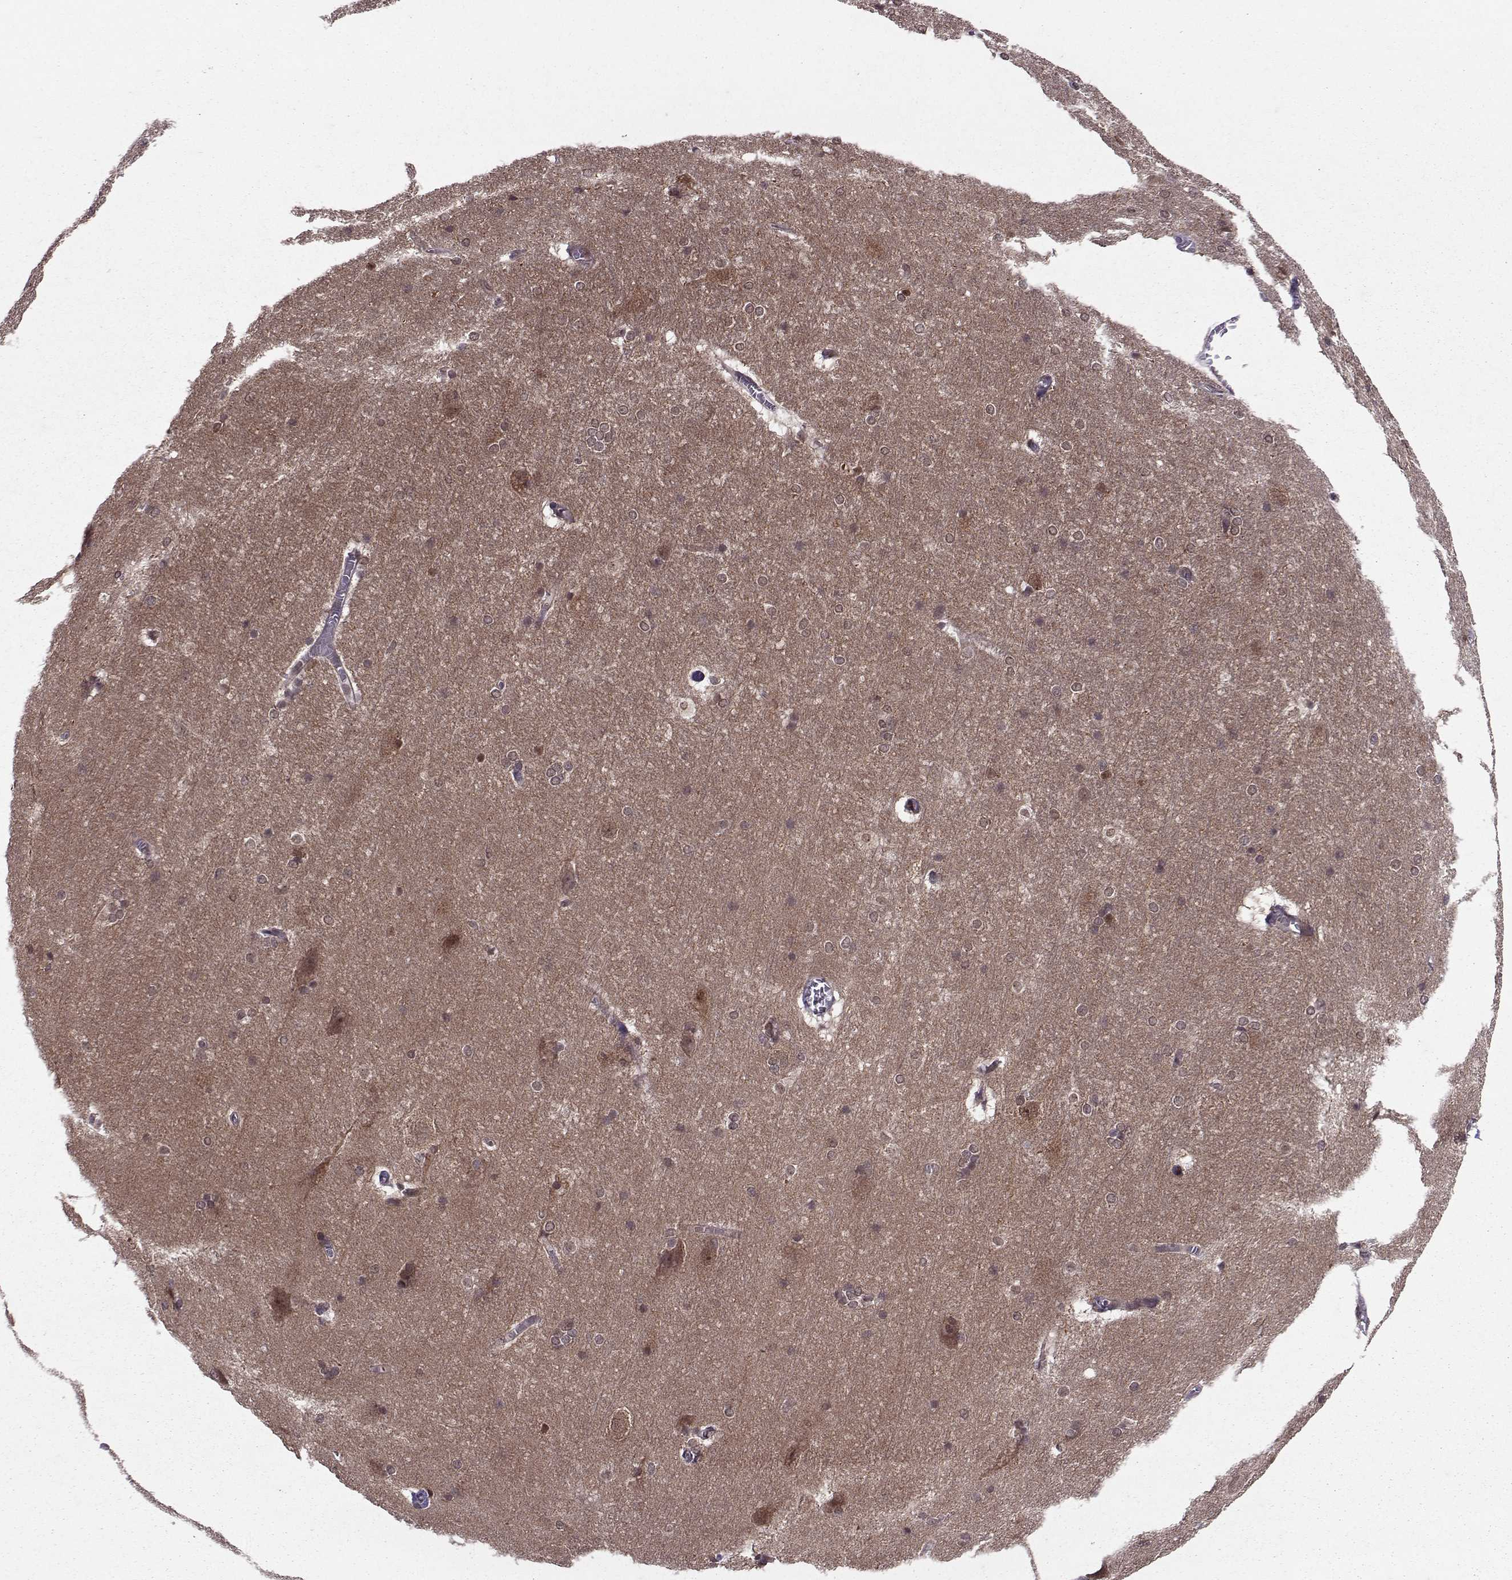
{"staining": {"intensity": "negative", "quantity": "none", "location": "none"}, "tissue": "hippocampus", "cell_type": "Glial cells", "image_type": "normal", "snomed": [{"axis": "morphology", "description": "Normal tissue, NOS"}, {"axis": "topography", "description": "Cerebral cortex"}, {"axis": "topography", "description": "Hippocampus"}], "caption": "Protein analysis of unremarkable hippocampus reveals no significant staining in glial cells. Brightfield microscopy of immunohistochemistry (IHC) stained with DAB (brown) and hematoxylin (blue), captured at high magnification.", "gene": "PPP2R2A", "patient": {"sex": "female", "age": 19}}